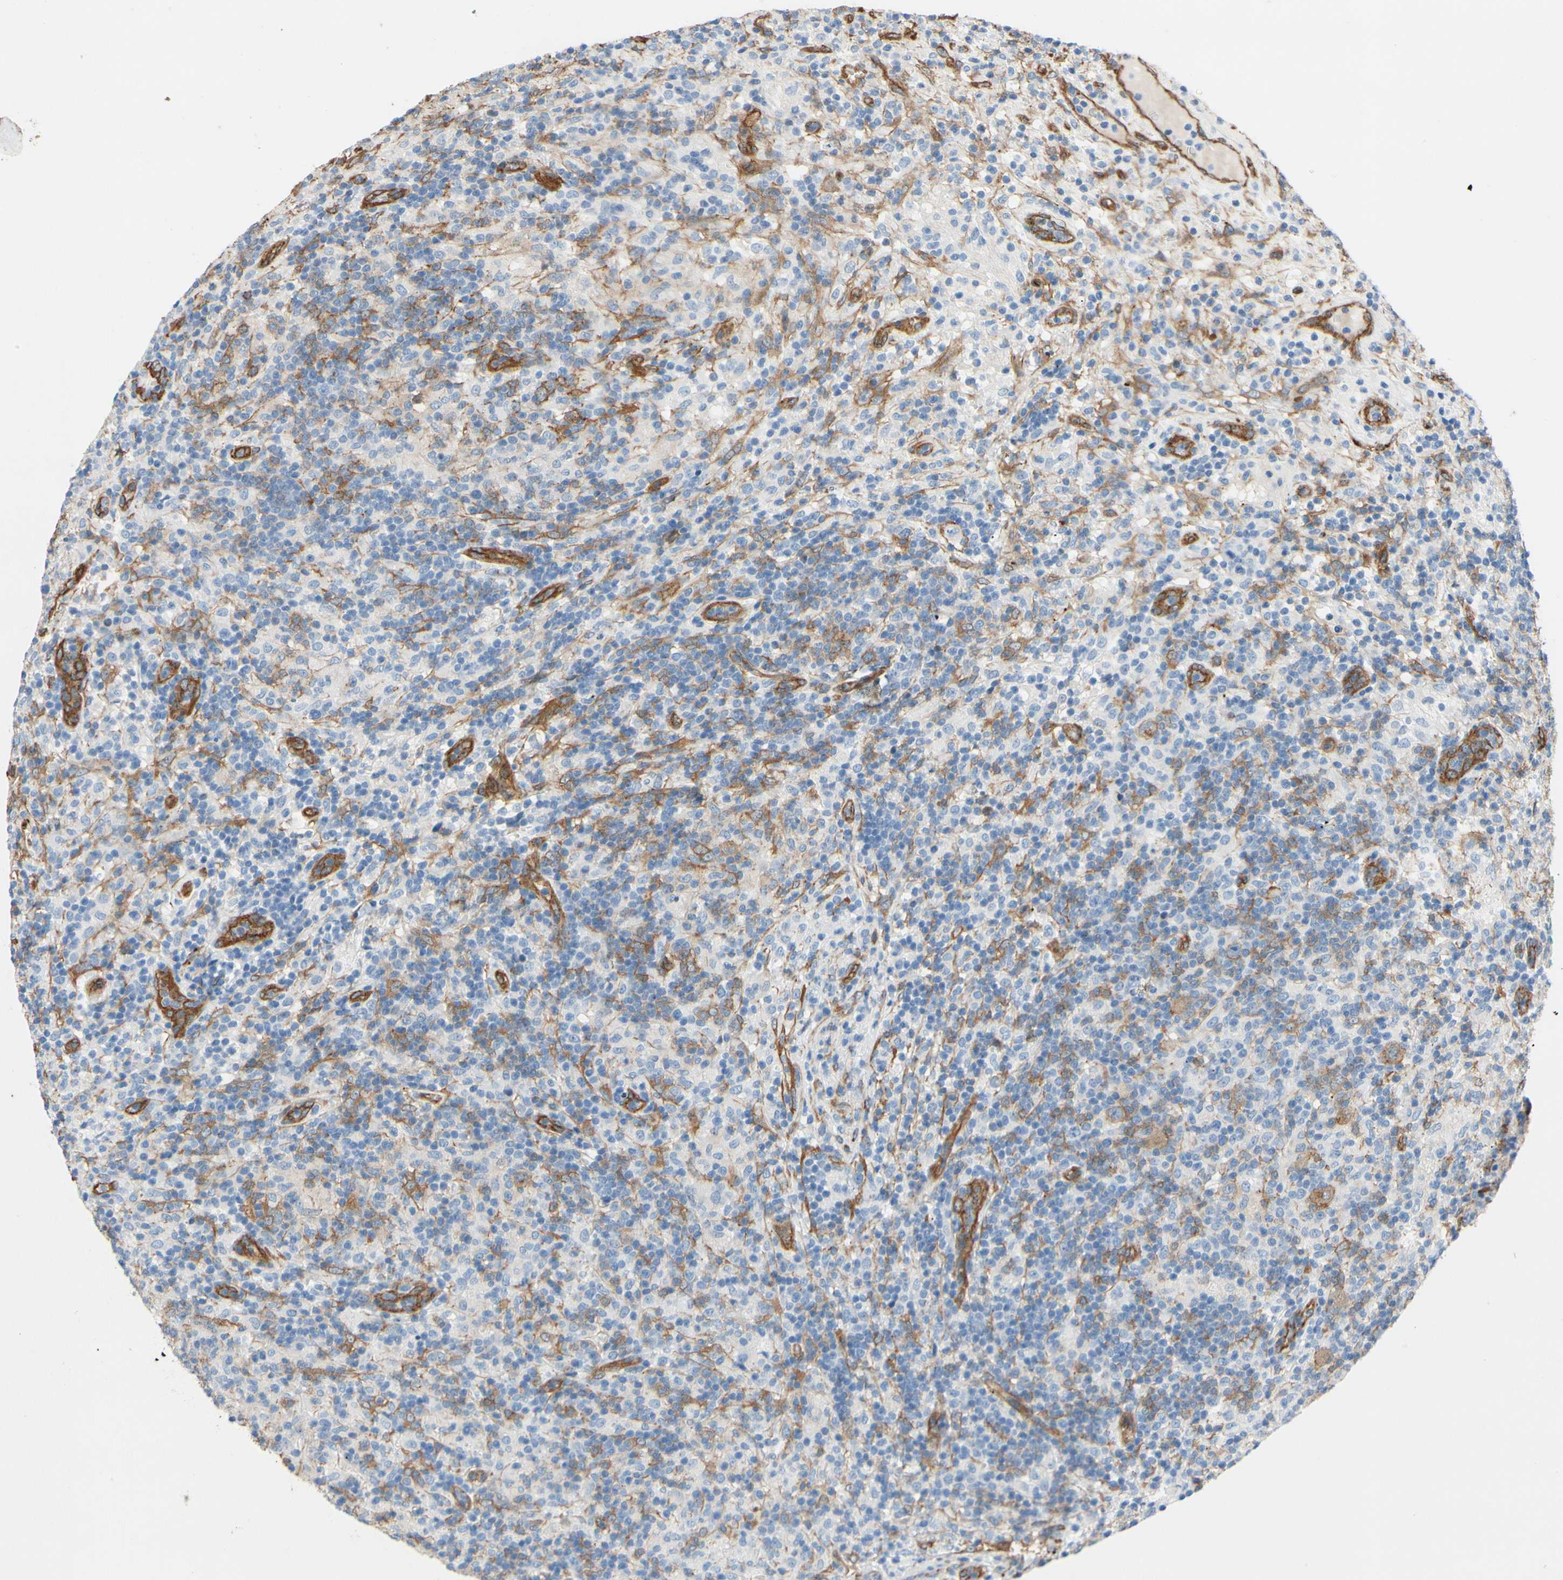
{"staining": {"intensity": "weak", "quantity": "25%-75%", "location": "cytoplasmic/membranous"}, "tissue": "lymphoma", "cell_type": "Tumor cells", "image_type": "cancer", "snomed": [{"axis": "morphology", "description": "Hodgkin's disease, NOS"}, {"axis": "topography", "description": "Lymph node"}], "caption": "Immunohistochemistry (IHC) histopathology image of neoplastic tissue: human lymphoma stained using IHC exhibits low levels of weak protein expression localized specifically in the cytoplasmic/membranous of tumor cells, appearing as a cytoplasmic/membranous brown color.", "gene": "CTTNBP2", "patient": {"sex": "male", "age": 70}}